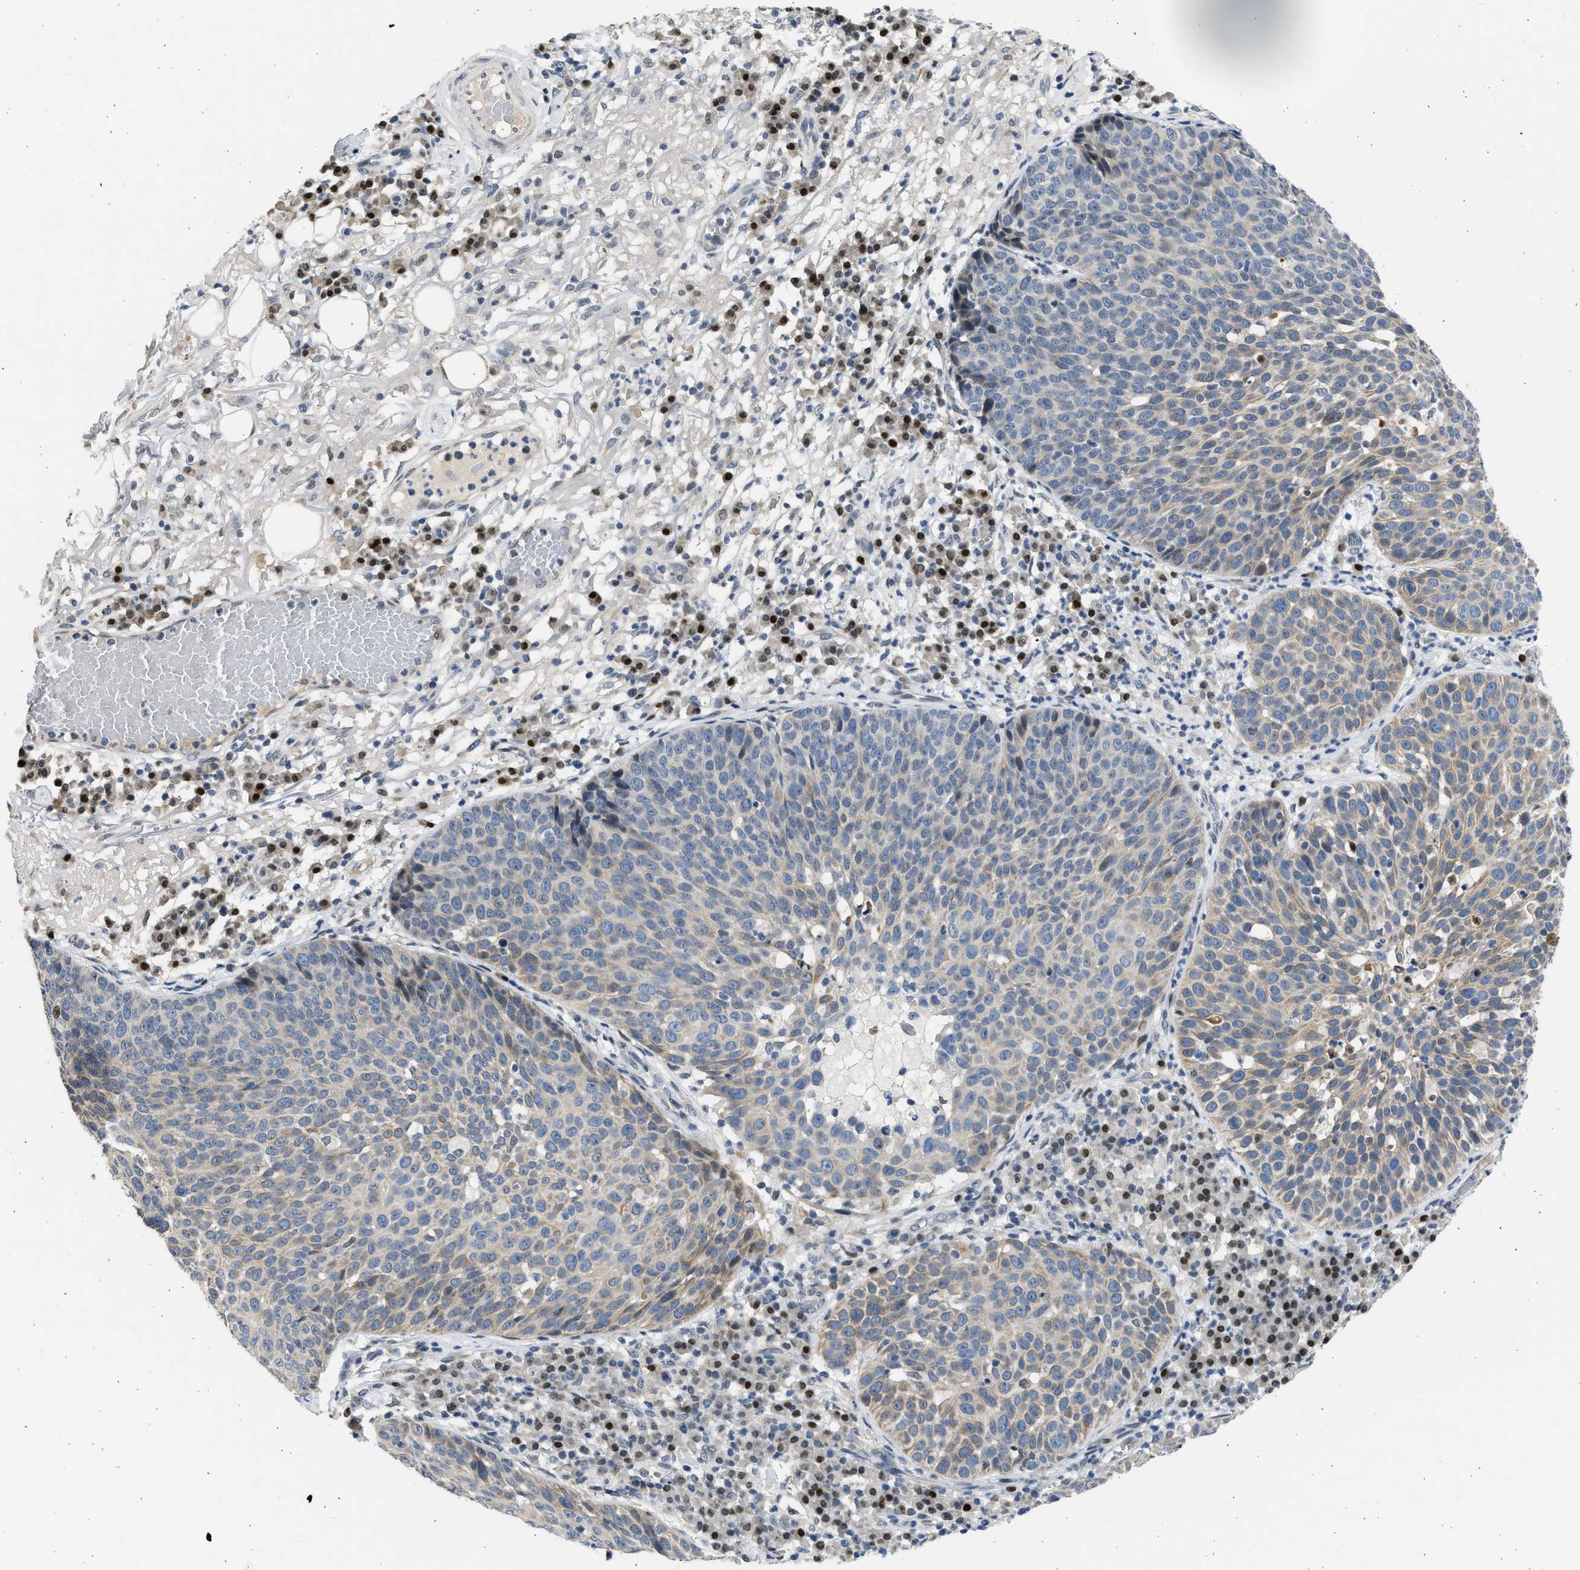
{"staining": {"intensity": "weak", "quantity": "25%-75%", "location": "cytoplasmic/membranous"}, "tissue": "skin cancer", "cell_type": "Tumor cells", "image_type": "cancer", "snomed": [{"axis": "morphology", "description": "Squamous cell carcinoma in situ, NOS"}, {"axis": "morphology", "description": "Squamous cell carcinoma, NOS"}, {"axis": "topography", "description": "Skin"}], "caption": "Human skin cancer (squamous cell carcinoma) stained with a protein marker shows weak staining in tumor cells.", "gene": "HMGN3", "patient": {"sex": "male", "age": 93}}